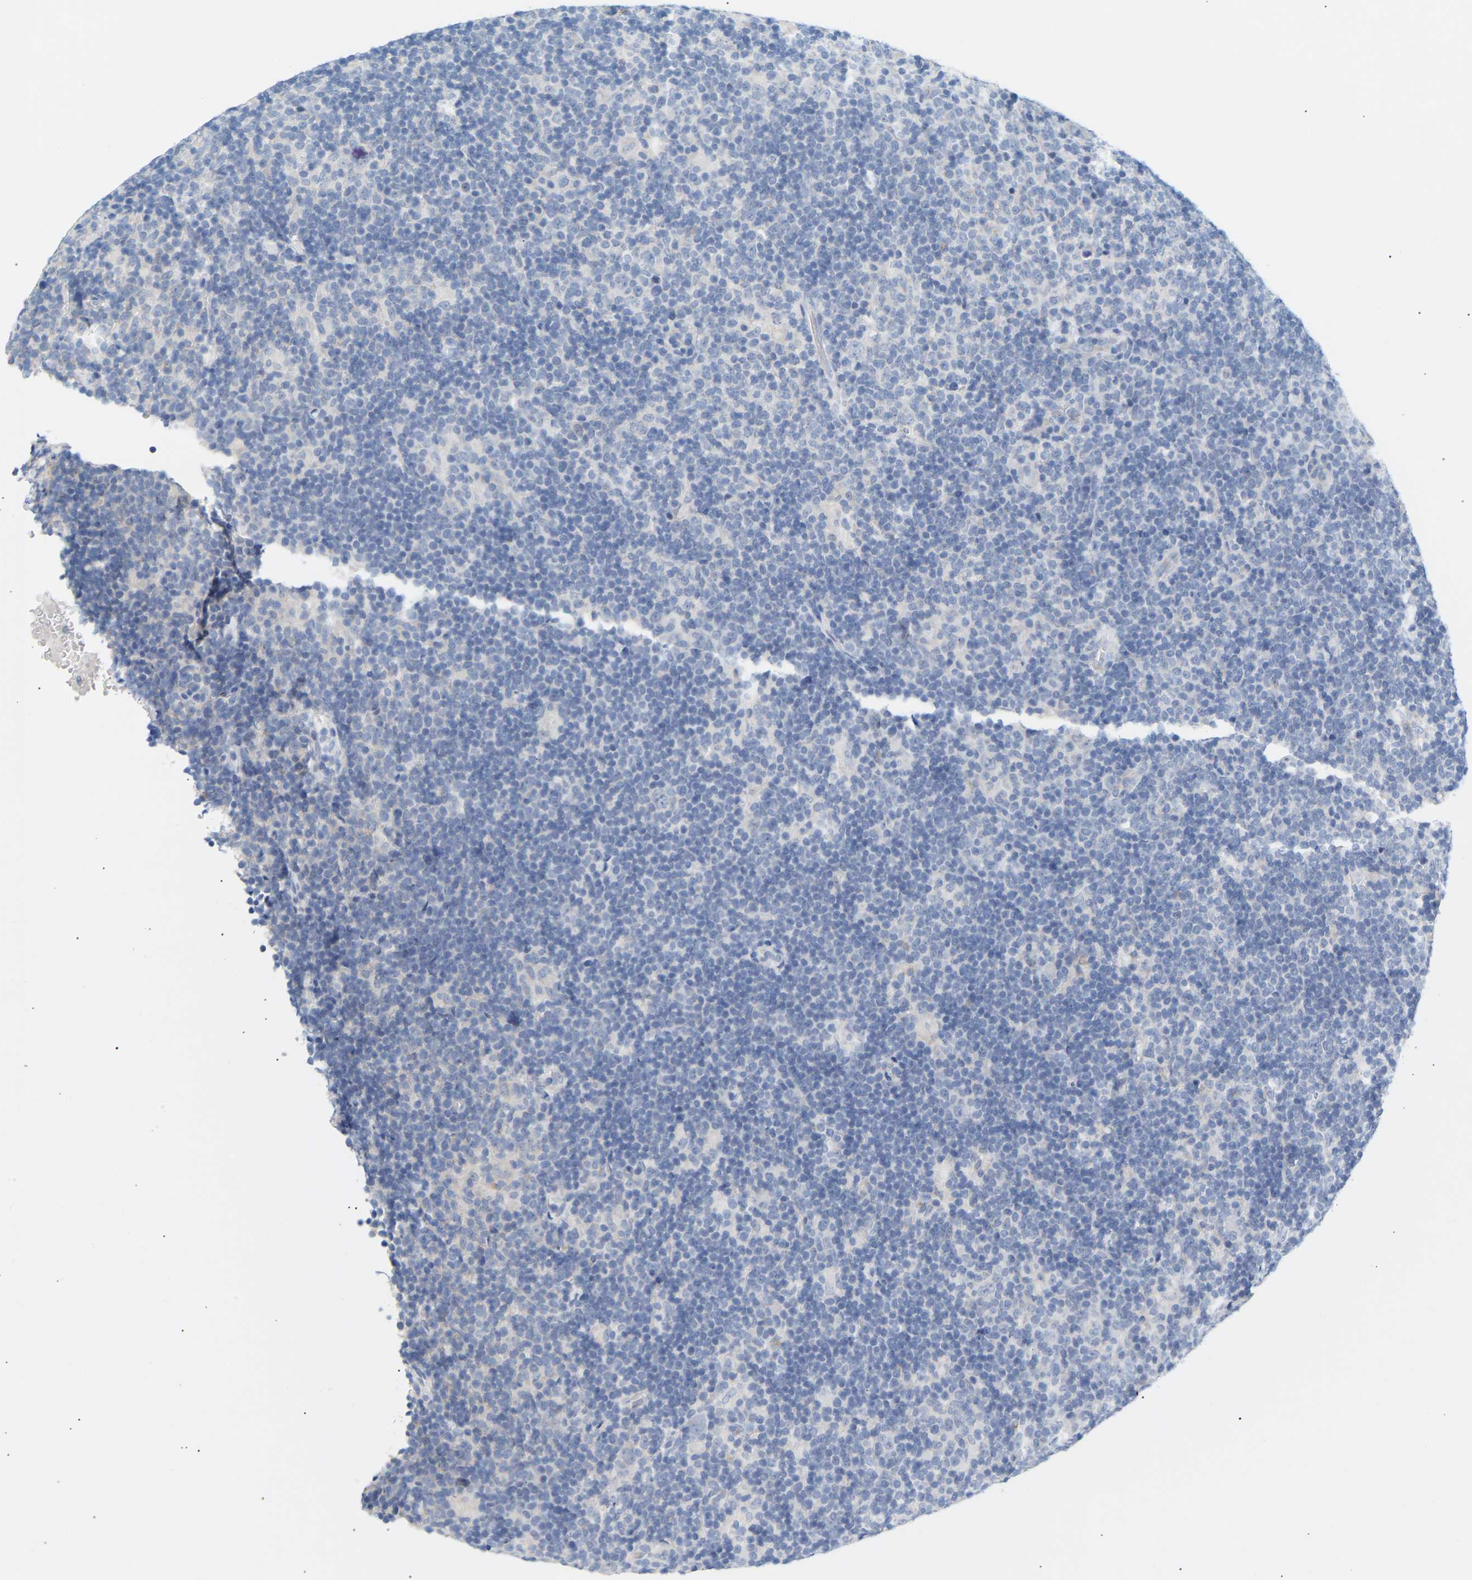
{"staining": {"intensity": "negative", "quantity": "none", "location": "none"}, "tissue": "lymphoma", "cell_type": "Tumor cells", "image_type": "cancer", "snomed": [{"axis": "morphology", "description": "Hodgkin's disease, NOS"}, {"axis": "topography", "description": "Lymph node"}], "caption": "Tumor cells are negative for protein expression in human Hodgkin's disease. (Immunohistochemistry (ihc), brightfield microscopy, high magnification).", "gene": "PEX1", "patient": {"sex": "female", "age": 57}}